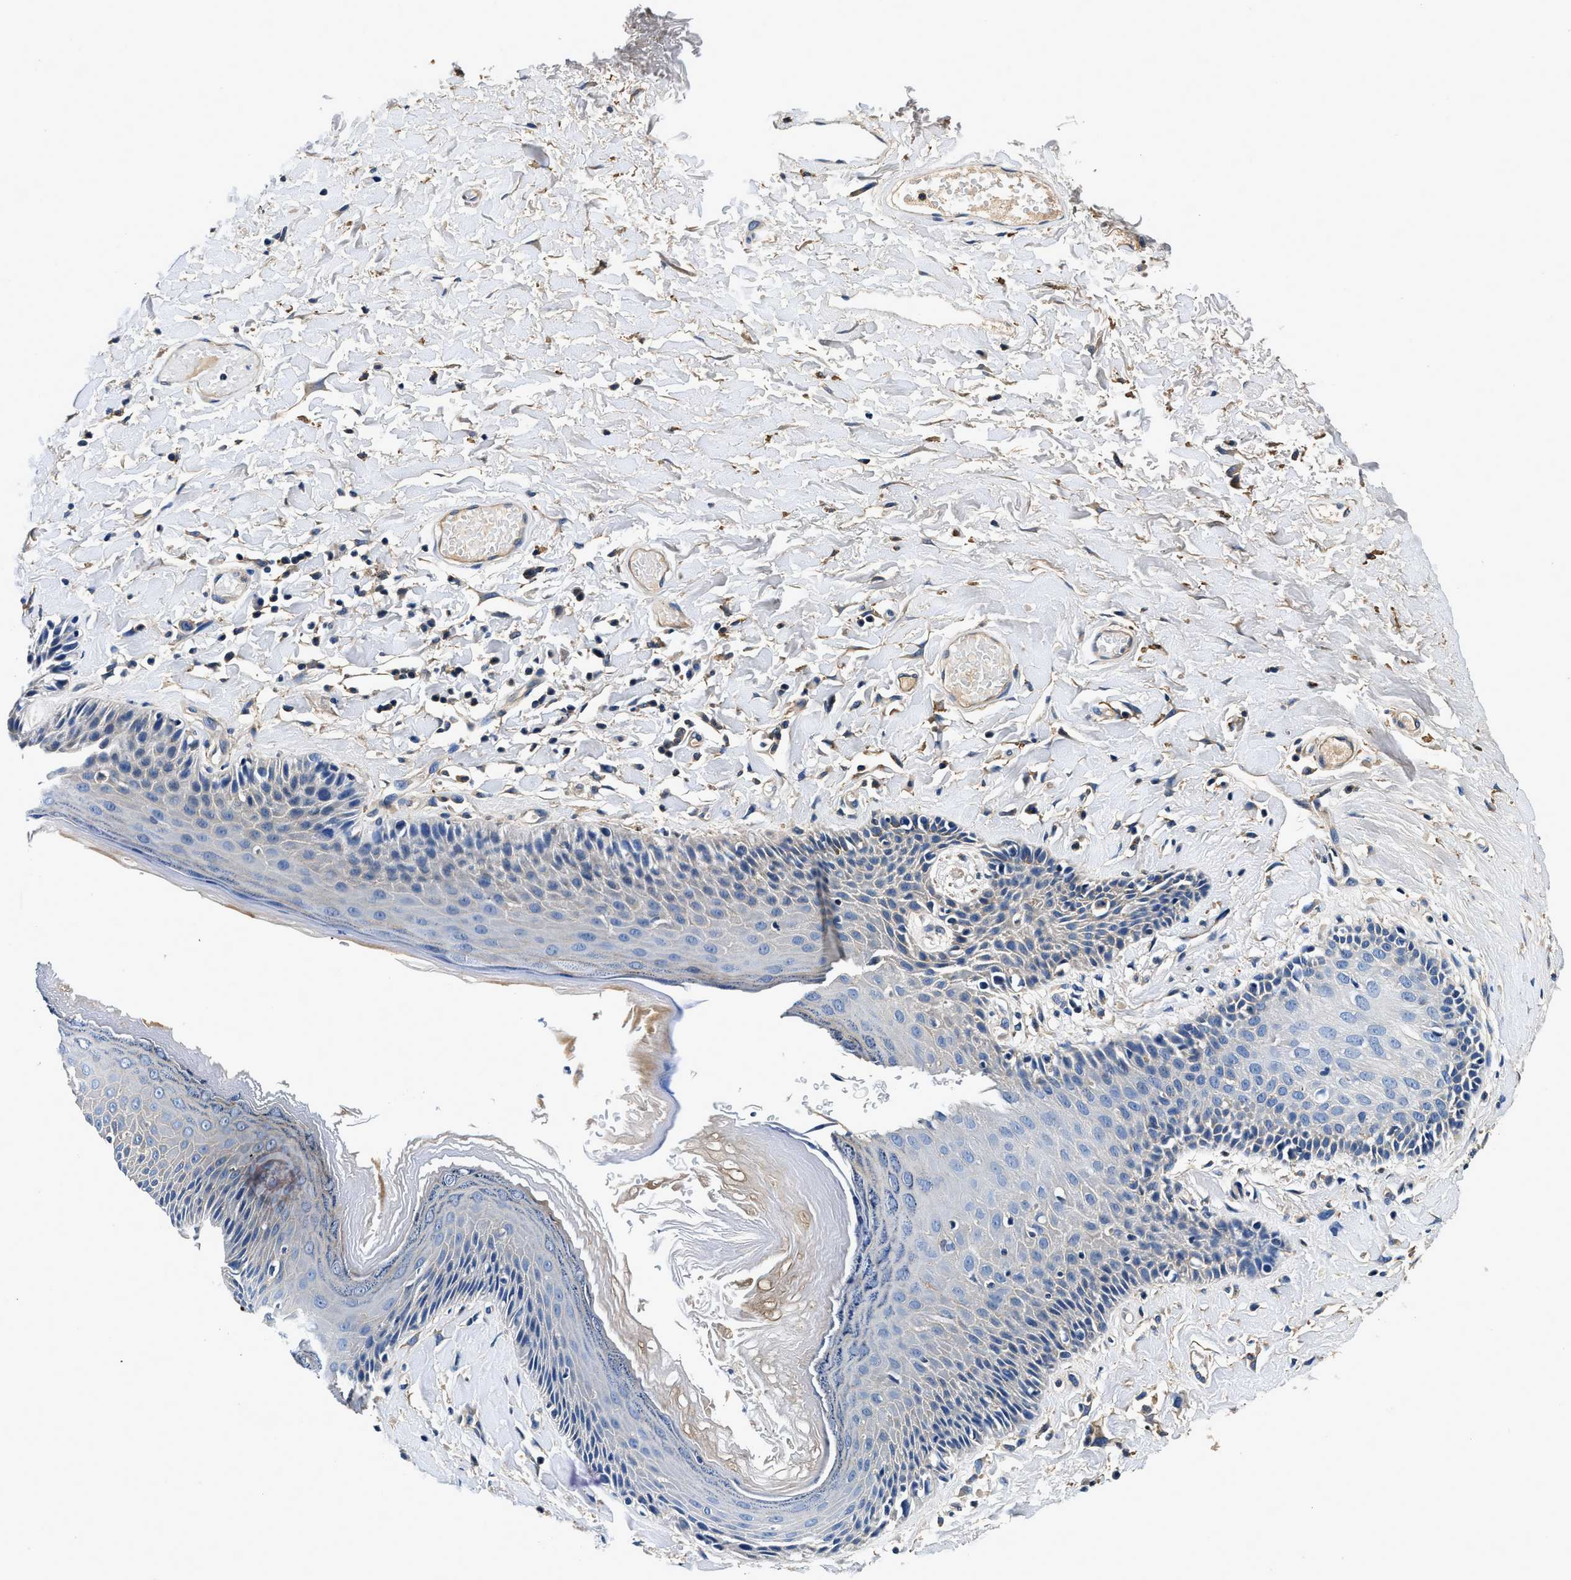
{"staining": {"intensity": "weak", "quantity": "<25%", "location": "cytoplasmic/membranous"}, "tissue": "skin", "cell_type": "Epidermal cells", "image_type": "normal", "snomed": [{"axis": "morphology", "description": "Normal tissue, NOS"}, {"axis": "topography", "description": "Anal"}], "caption": "Protein analysis of normal skin reveals no significant expression in epidermal cells.", "gene": "ZFAND3", "patient": {"sex": "male", "age": 69}}